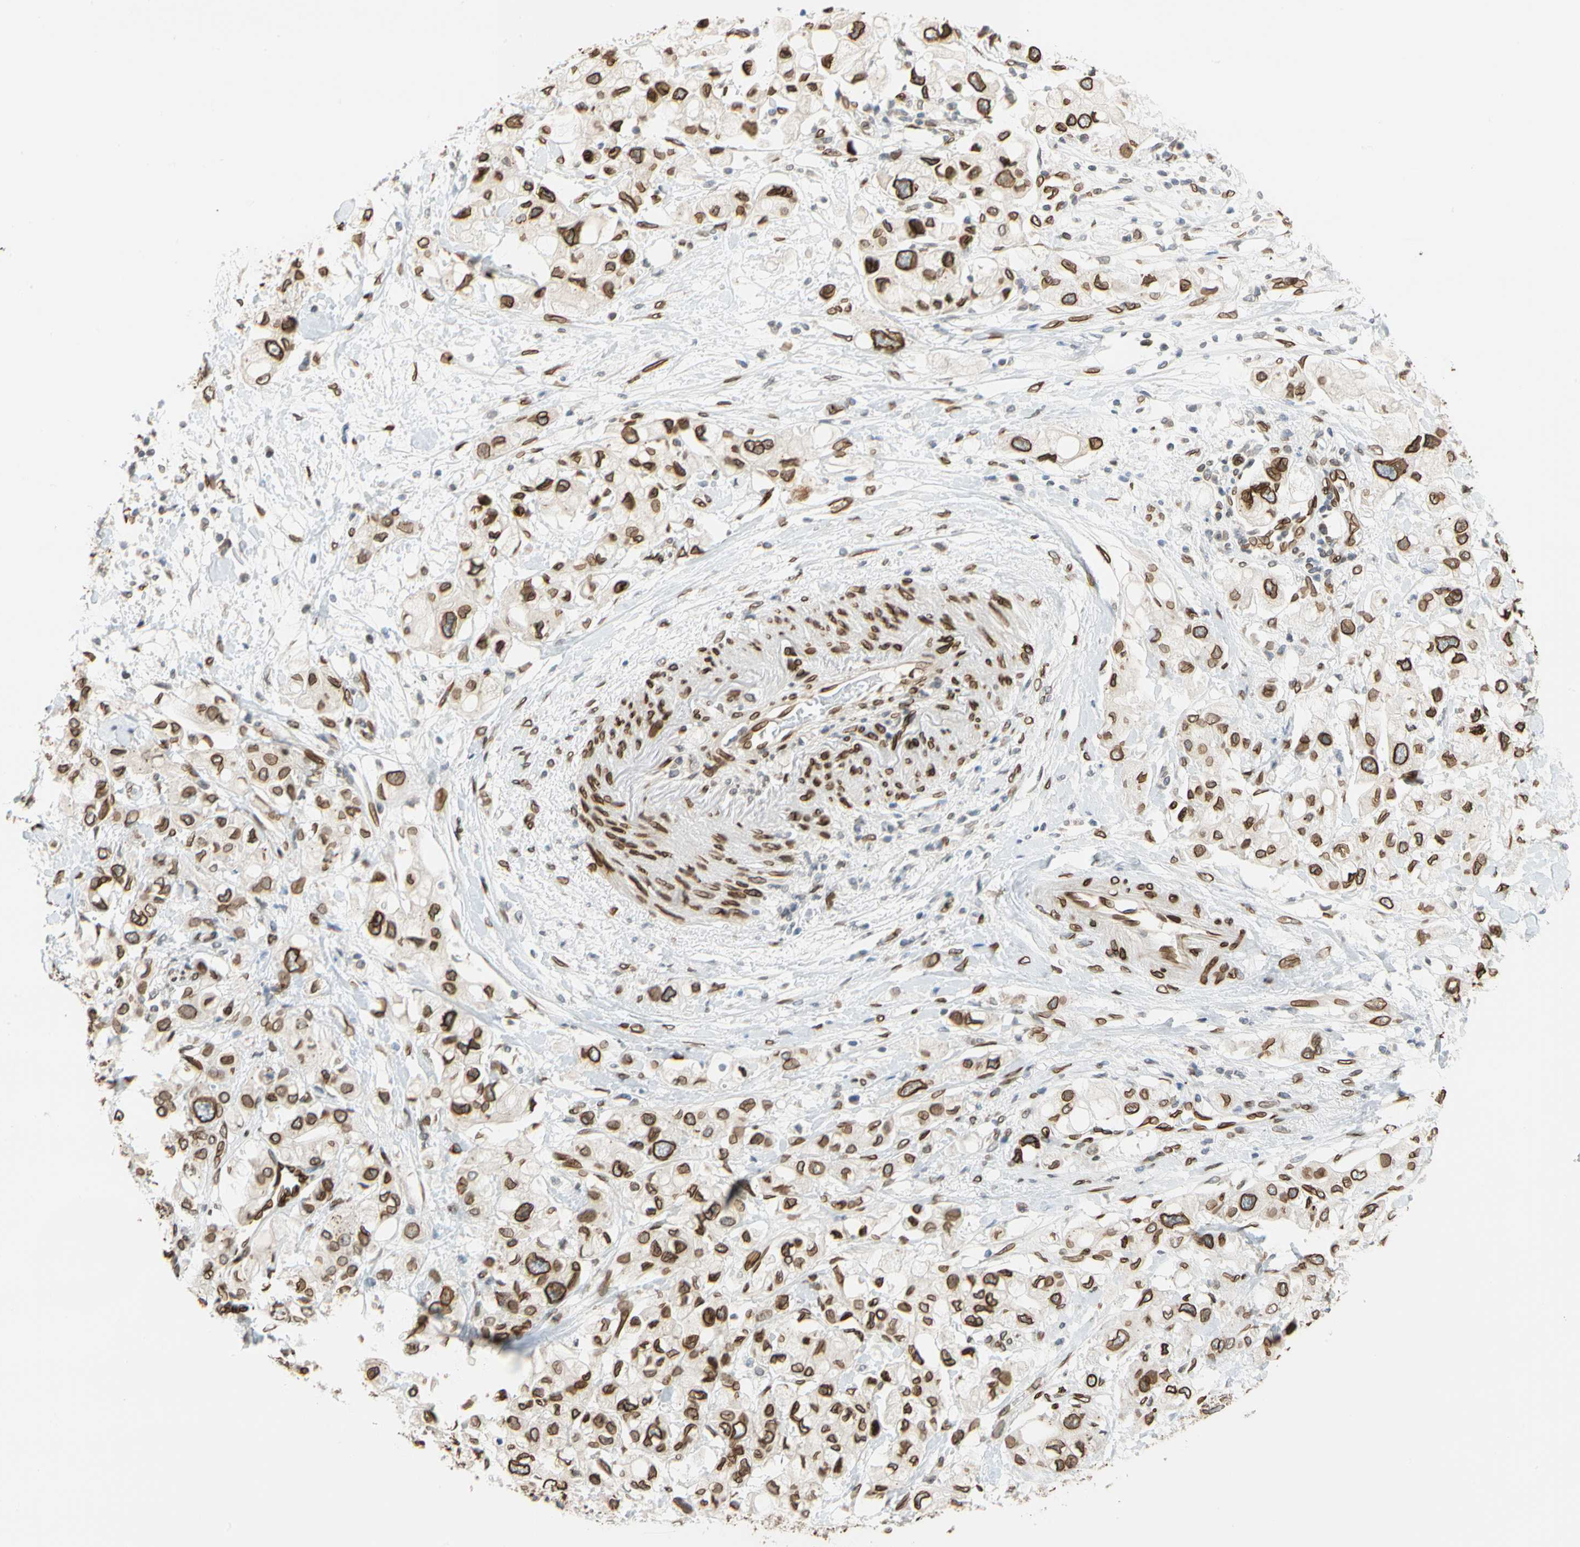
{"staining": {"intensity": "strong", "quantity": ">75%", "location": "cytoplasmic/membranous,nuclear"}, "tissue": "pancreatic cancer", "cell_type": "Tumor cells", "image_type": "cancer", "snomed": [{"axis": "morphology", "description": "Adenocarcinoma, NOS"}, {"axis": "topography", "description": "Pancreas"}], "caption": "A high-resolution micrograph shows immunohistochemistry (IHC) staining of pancreatic cancer (adenocarcinoma), which shows strong cytoplasmic/membranous and nuclear staining in approximately >75% of tumor cells.", "gene": "SUN1", "patient": {"sex": "female", "age": 56}}